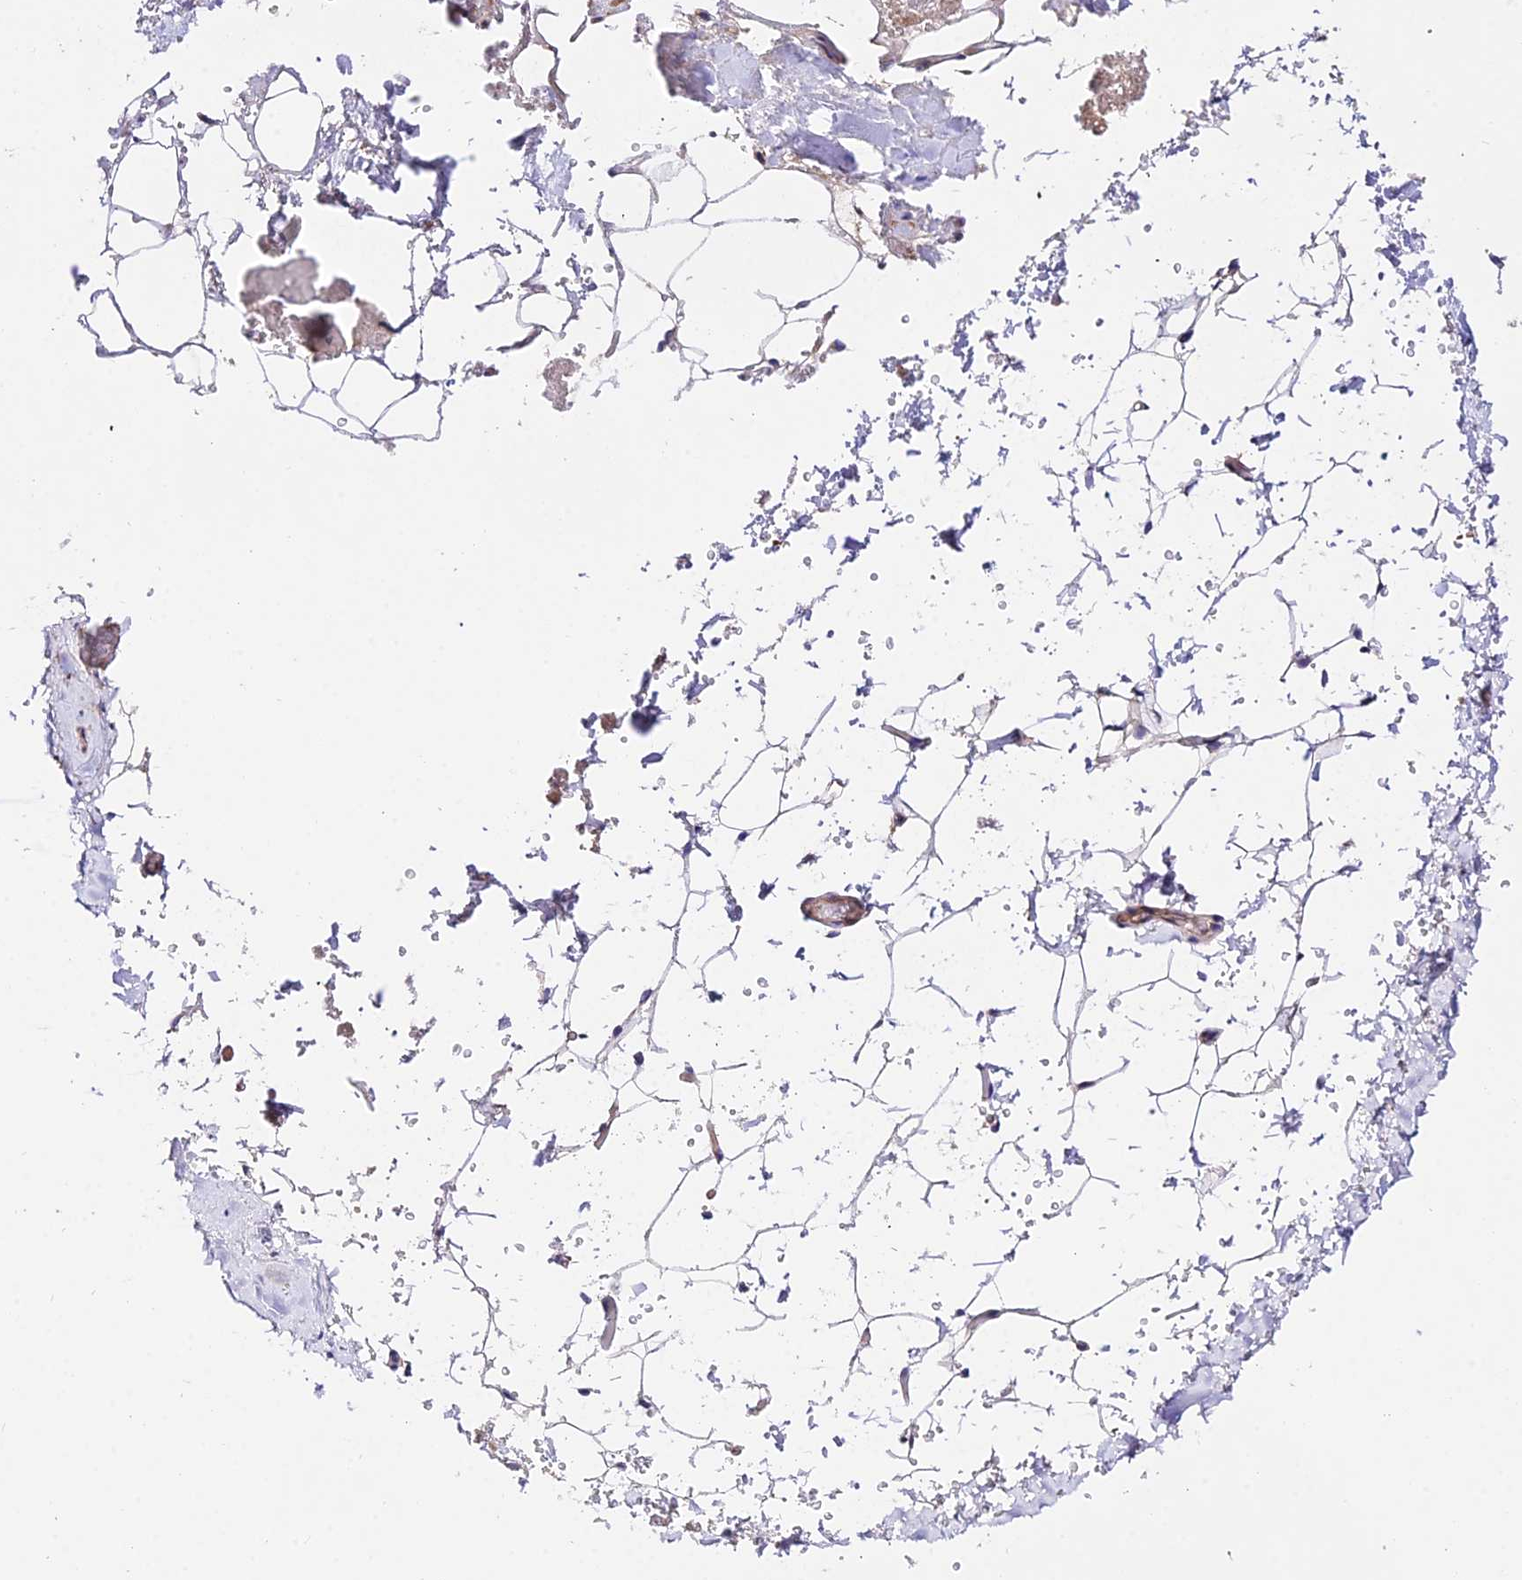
{"staining": {"intensity": "negative", "quantity": "none", "location": "none"}, "tissue": "breast", "cell_type": "Adipocytes", "image_type": "normal", "snomed": [{"axis": "morphology", "description": "Normal tissue, NOS"}, {"axis": "topography", "description": "Breast"}], "caption": "DAB immunohistochemical staining of benign breast demonstrates no significant positivity in adipocytes.", "gene": "WDR5B", "patient": {"sex": "female", "age": 75}}